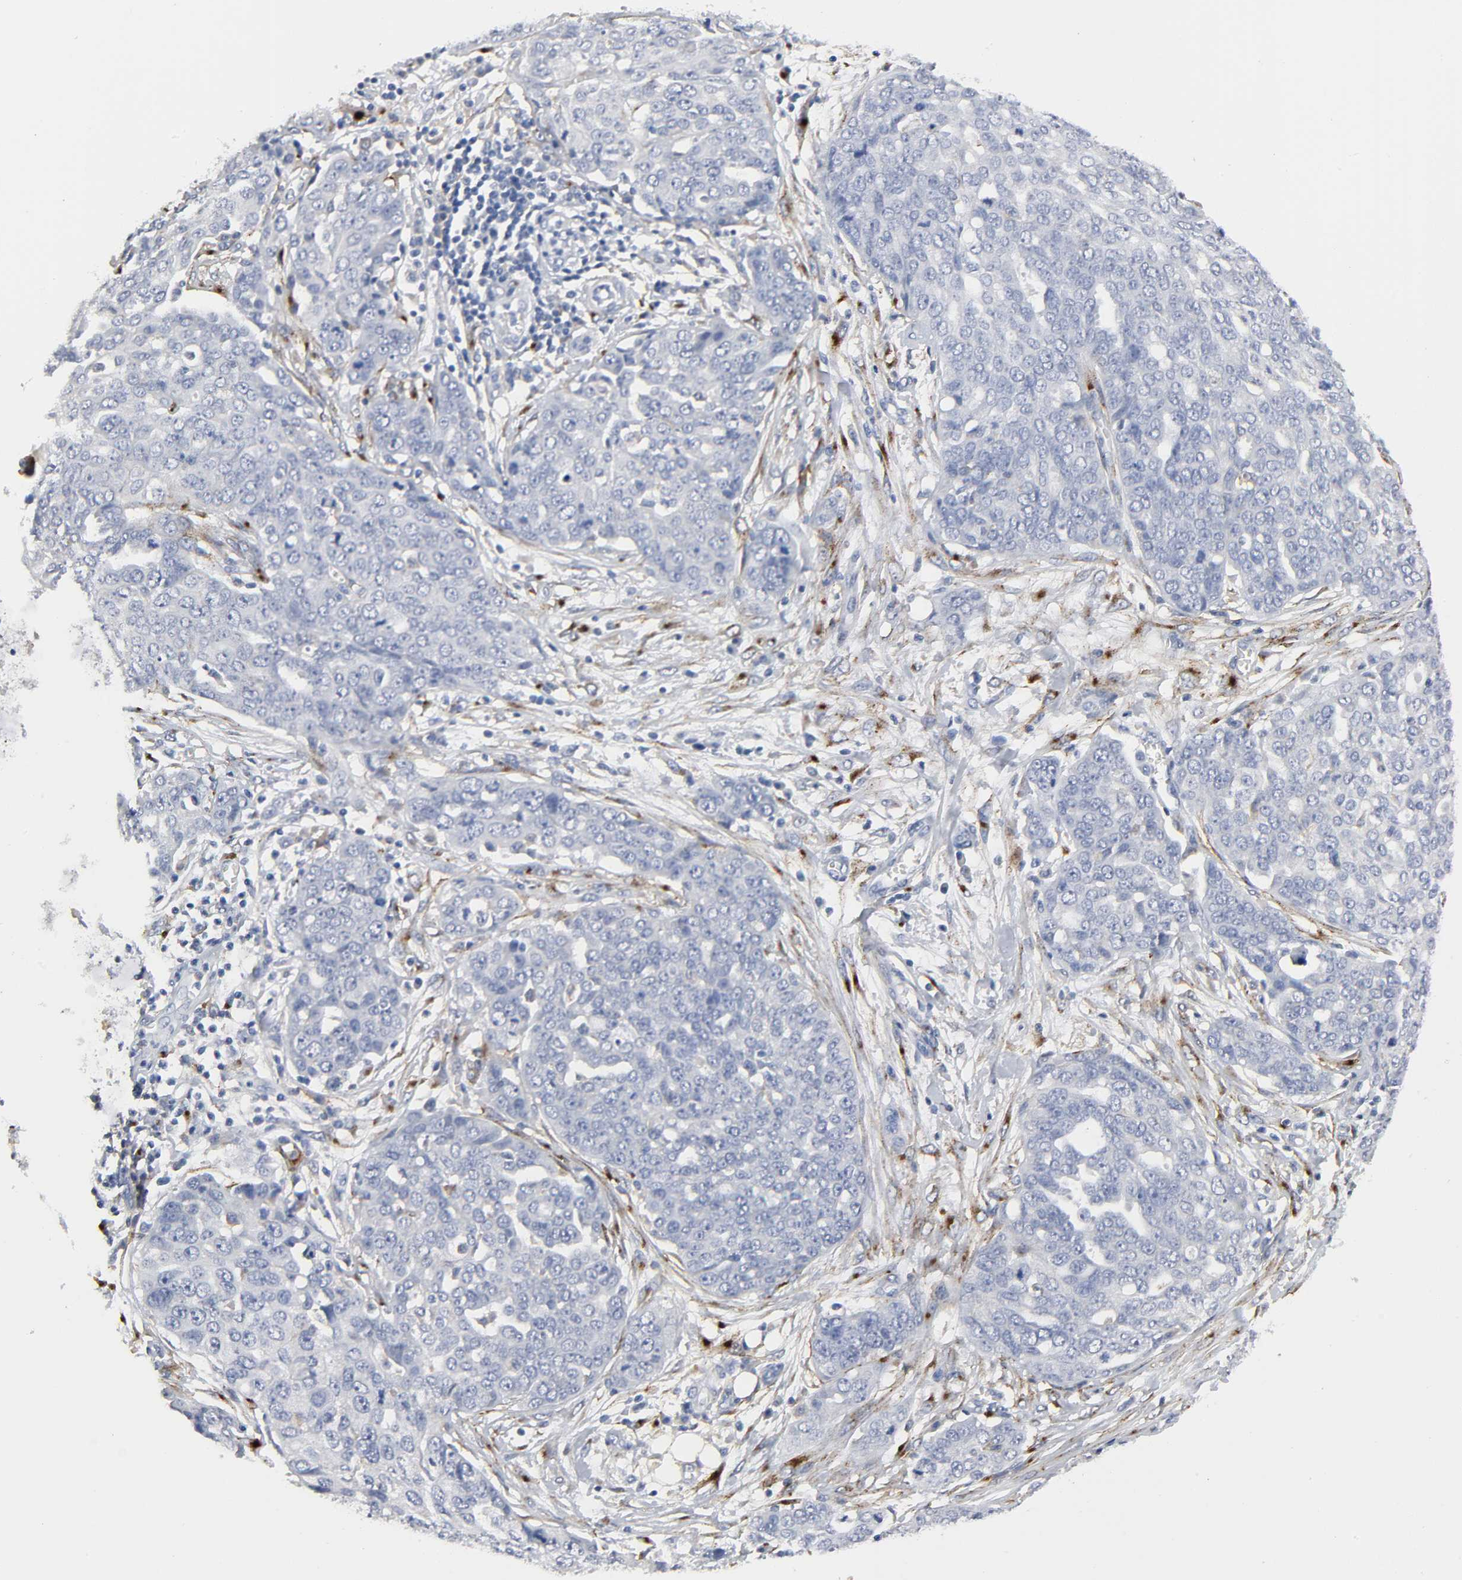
{"staining": {"intensity": "negative", "quantity": "none", "location": "none"}, "tissue": "ovarian cancer", "cell_type": "Tumor cells", "image_type": "cancer", "snomed": [{"axis": "morphology", "description": "Cystadenocarcinoma, serous, NOS"}, {"axis": "topography", "description": "Soft tissue"}, {"axis": "topography", "description": "Ovary"}], "caption": "A high-resolution micrograph shows immunohistochemistry staining of ovarian serous cystadenocarcinoma, which exhibits no significant expression in tumor cells.", "gene": "LRP1", "patient": {"sex": "female", "age": 57}}